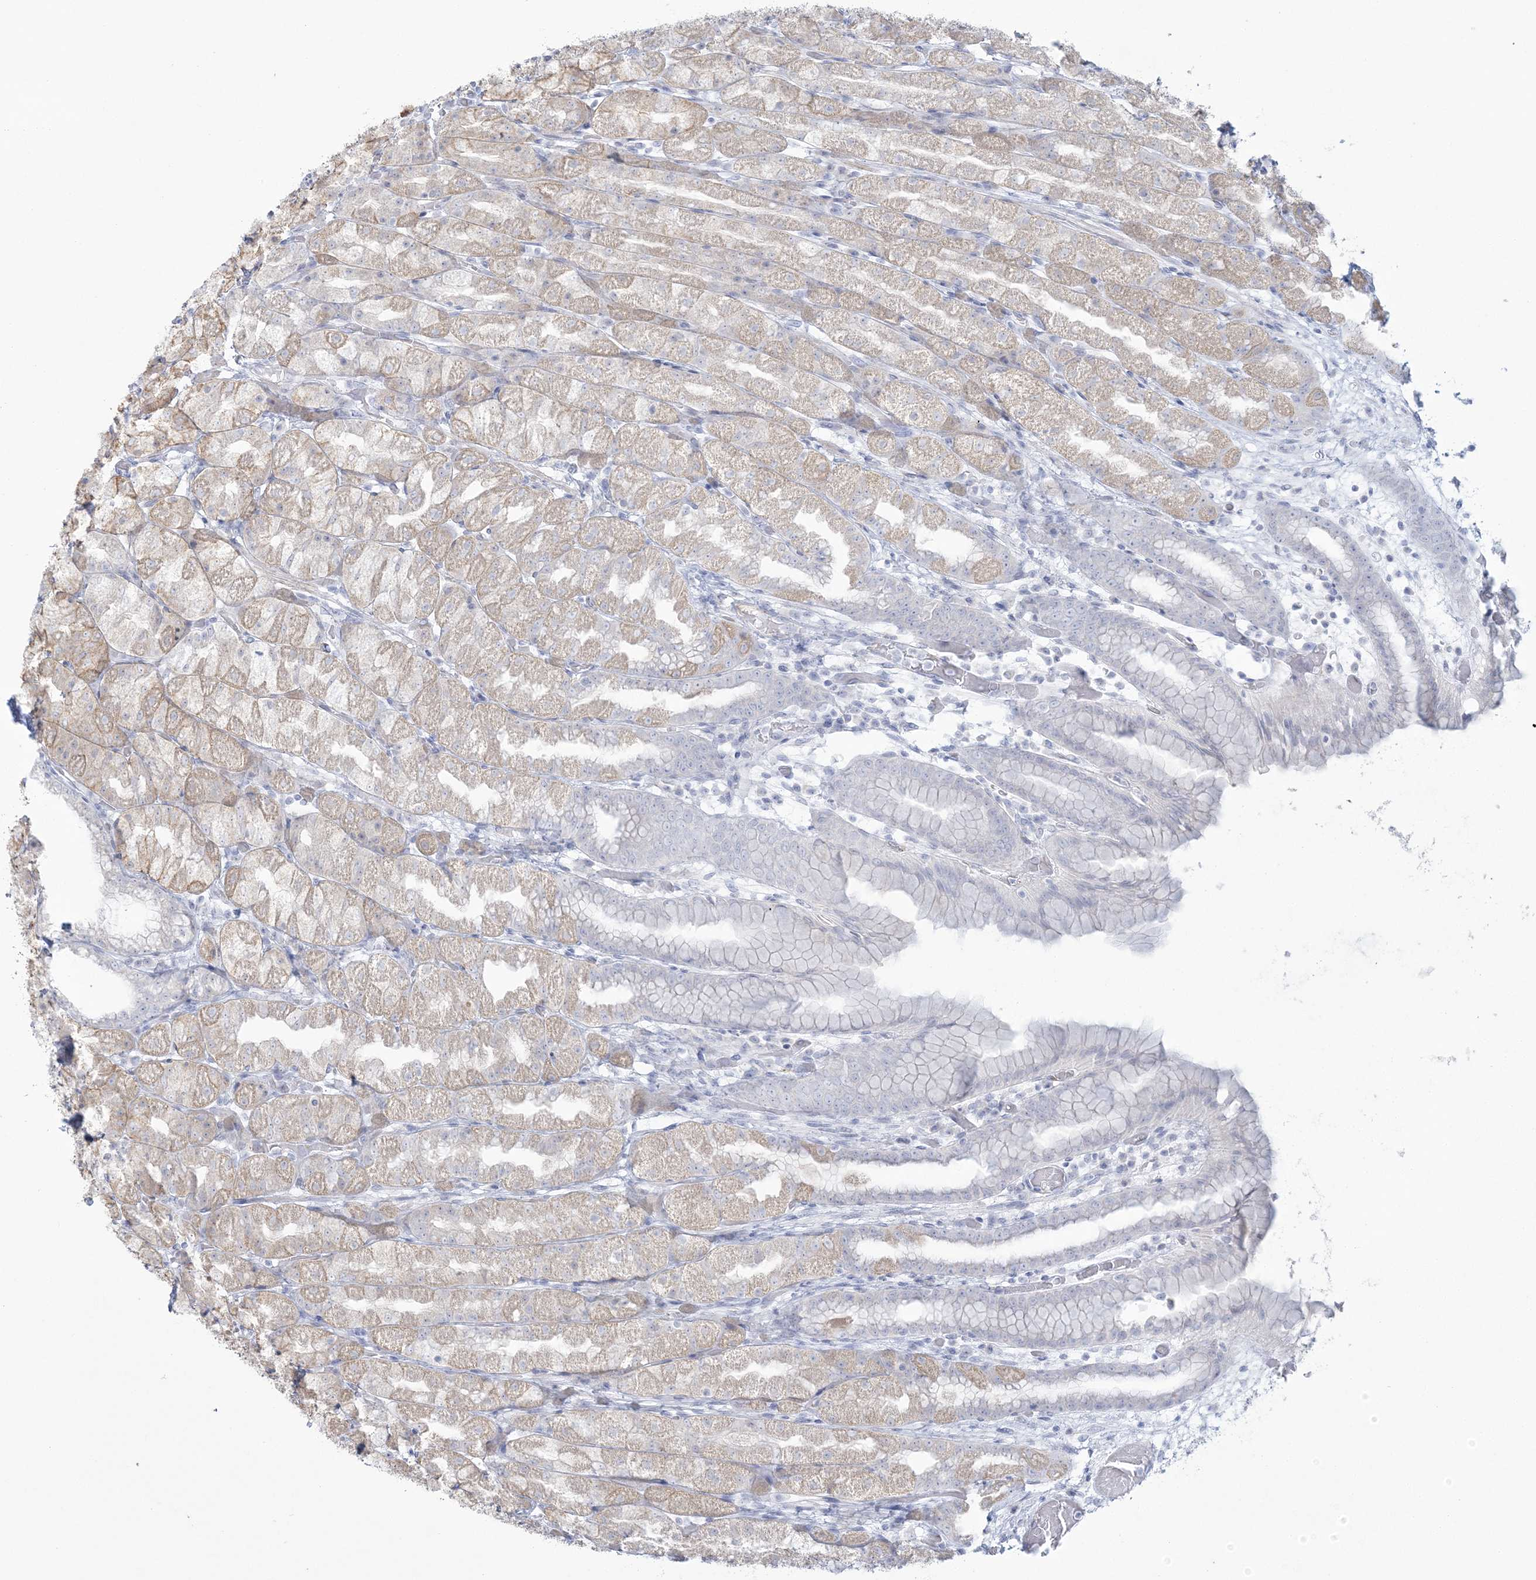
{"staining": {"intensity": "weak", "quantity": "<25%", "location": "cytoplasmic/membranous"}, "tissue": "stomach", "cell_type": "Glandular cells", "image_type": "normal", "snomed": [{"axis": "morphology", "description": "Normal tissue, NOS"}, {"axis": "topography", "description": "Stomach, upper"}], "caption": "Glandular cells are negative for protein expression in benign human stomach. Nuclei are stained in blue.", "gene": "ENSG00000288637", "patient": {"sex": "male", "age": 68}}